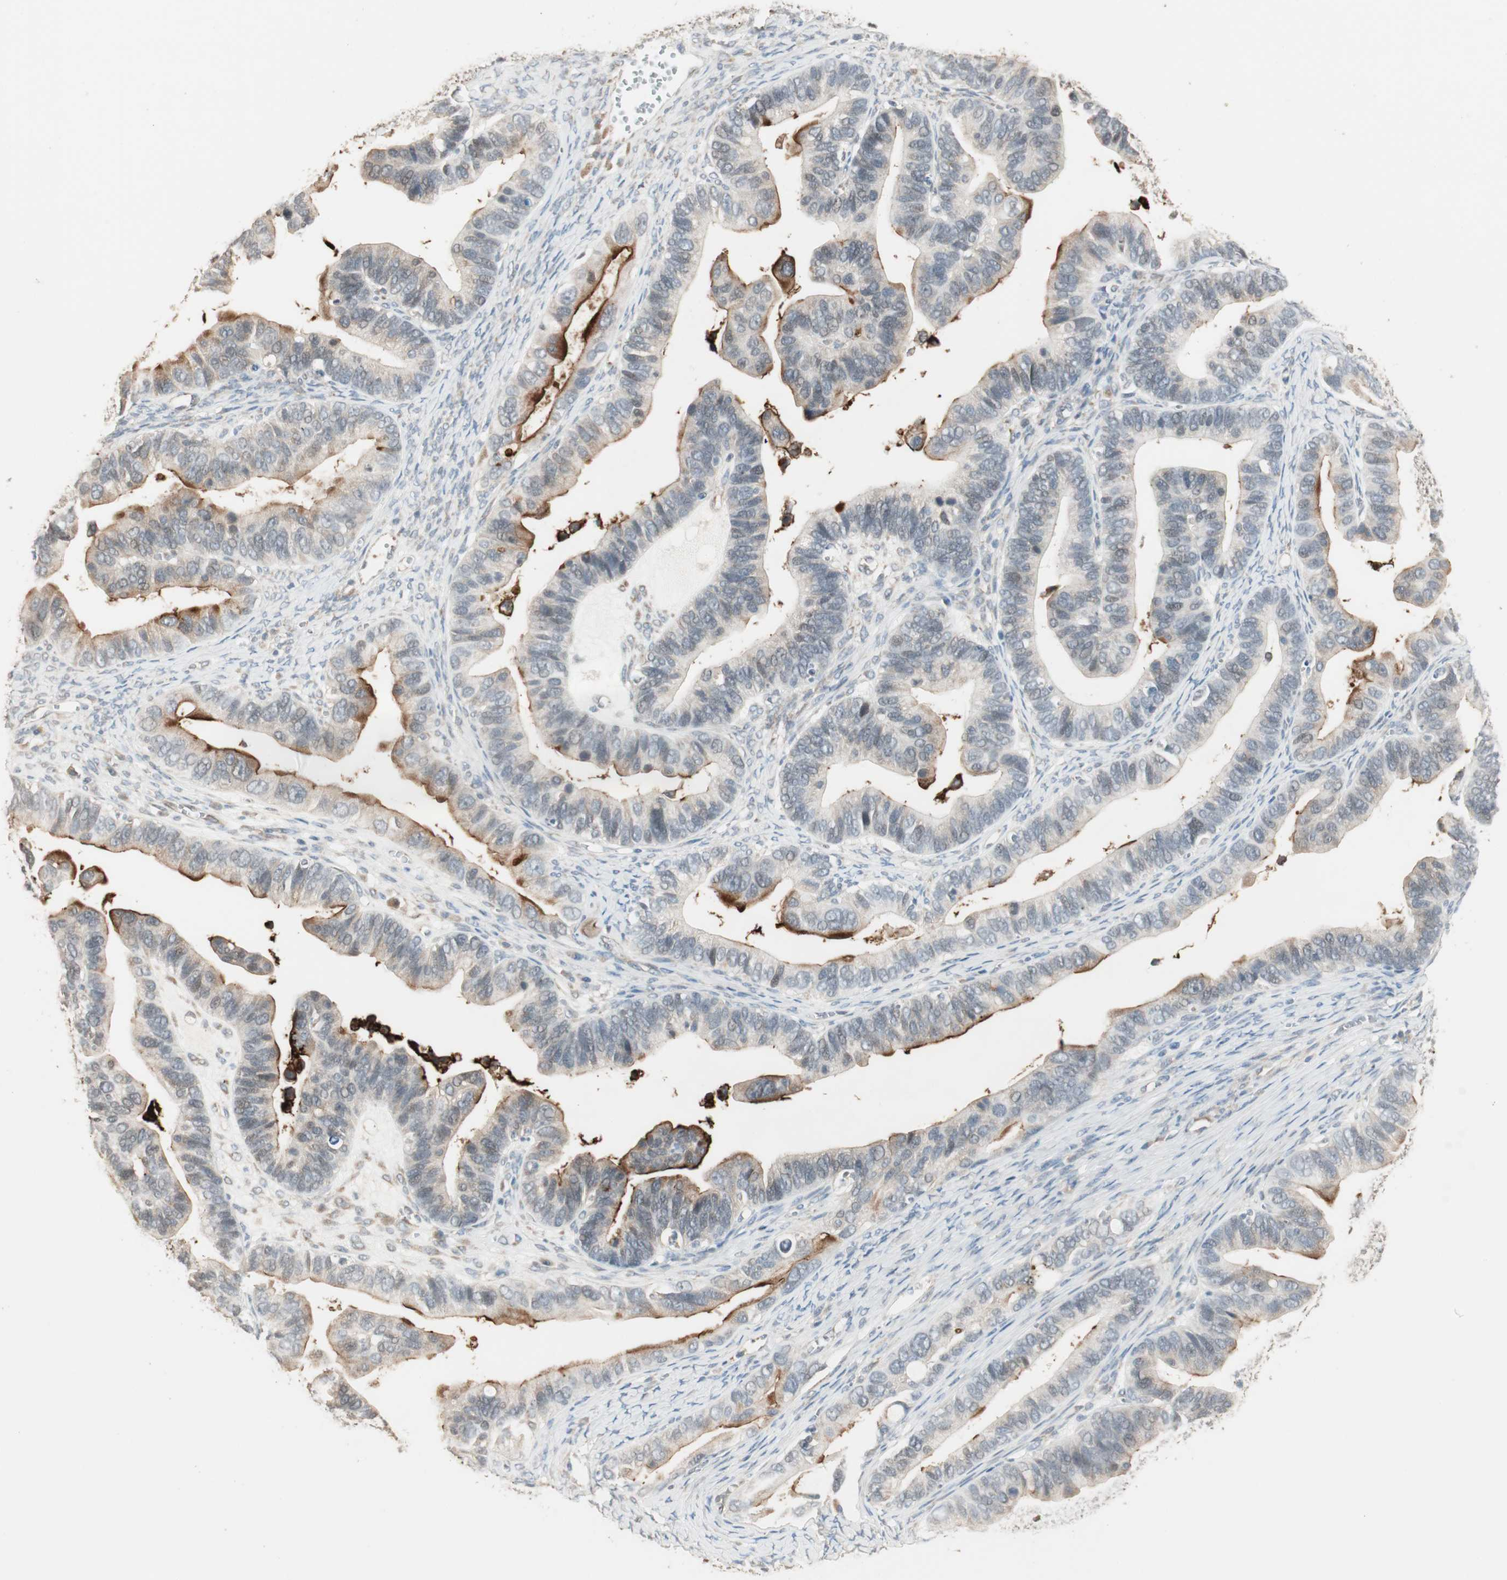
{"staining": {"intensity": "strong", "quantity": "<25%", "location": "cytoplasmic/membranous"}, "tissue": "ovarian cancer", "cell_type": "Tumor cells", "image_type": "cancer", "snomed": [{"axis": "morphology", "description": "Cystadenocarcinoma, serous, NOS"}, {"axis": "topography", "description": "Ovary"}], "caption": "This micrograph shows ovarian cancer (serous cystadenocarcinoma) stained with IHC to label a protein in brown. The cytoplasmic/membranous of tumor cells show strong positivity for the protein. Nuclei are counter-stained blue.", "gene": "TASOR", "patient": {"sex": "female", "age": 56}}